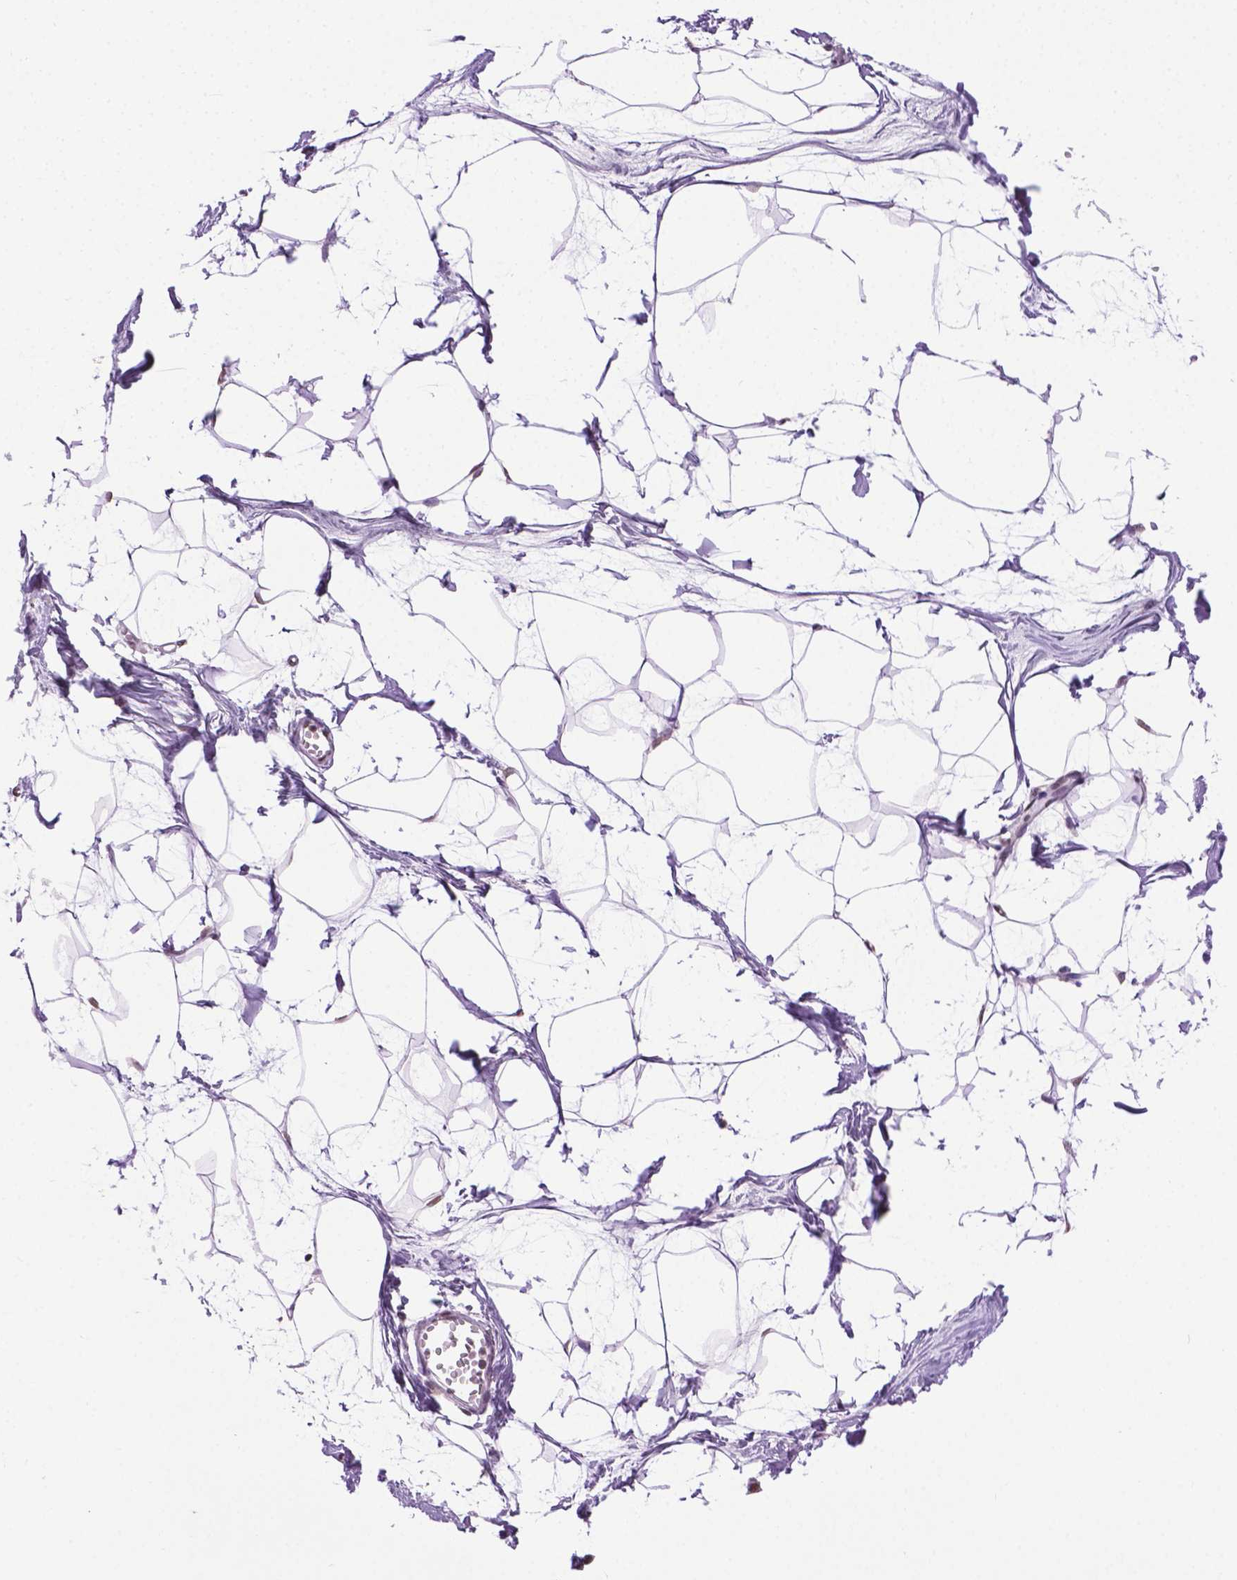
{"staining": {"intensity": "negative", "quantity": "none", "location": "none"}, "tissue": "breast", "cell_type": "Adipocytes", "image_type": "normal", "snomed": [{"axis": "morphology", "description": "Normal tissue, NOS"}, {"axis": "topography", "description": "Breast"}], "caption": "IHC image of normal breast: human breast stained with DAB demonstrates no significant protein positivity in adipocytes. The staining is performed using DAB (3,3'-diaminobenzidine) brown chromogen with nuclei counter-stained in using hematoxylin.", "gene": "ABI2", "patient": {"sex": "female", "age": 45}}